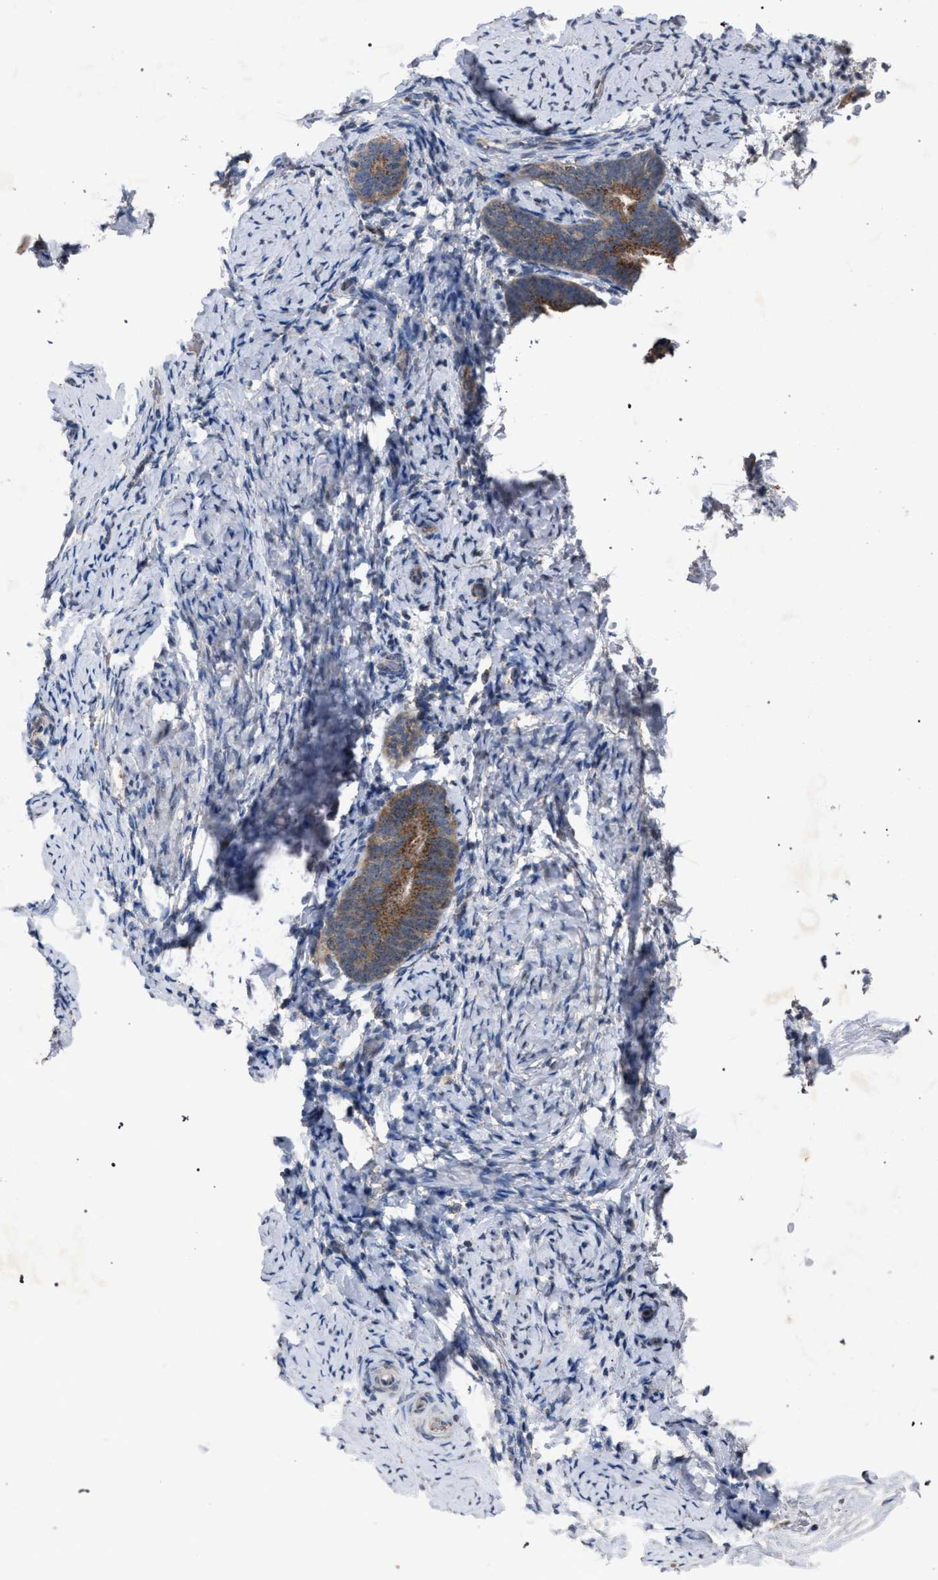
{"staining": {"intensity": "negative", "quantity": "none", "location": "none"}, "tissue": "endometrium", "cell_type": "Cells in endometrial stroma", "image_type": "normal", "snomed": [{"axis": "morphology", "description": "Normal tissue, NOS"}, {"axis": "topography", "description": "Endometrium"}], "caption": "Protein analysis of benign endometrium shows no significant staining in cells in endometrial stroma. Nuclei are stained in blue.", "gene": "HSD17B4", "patient": {"sex": "female", "age": 51}}